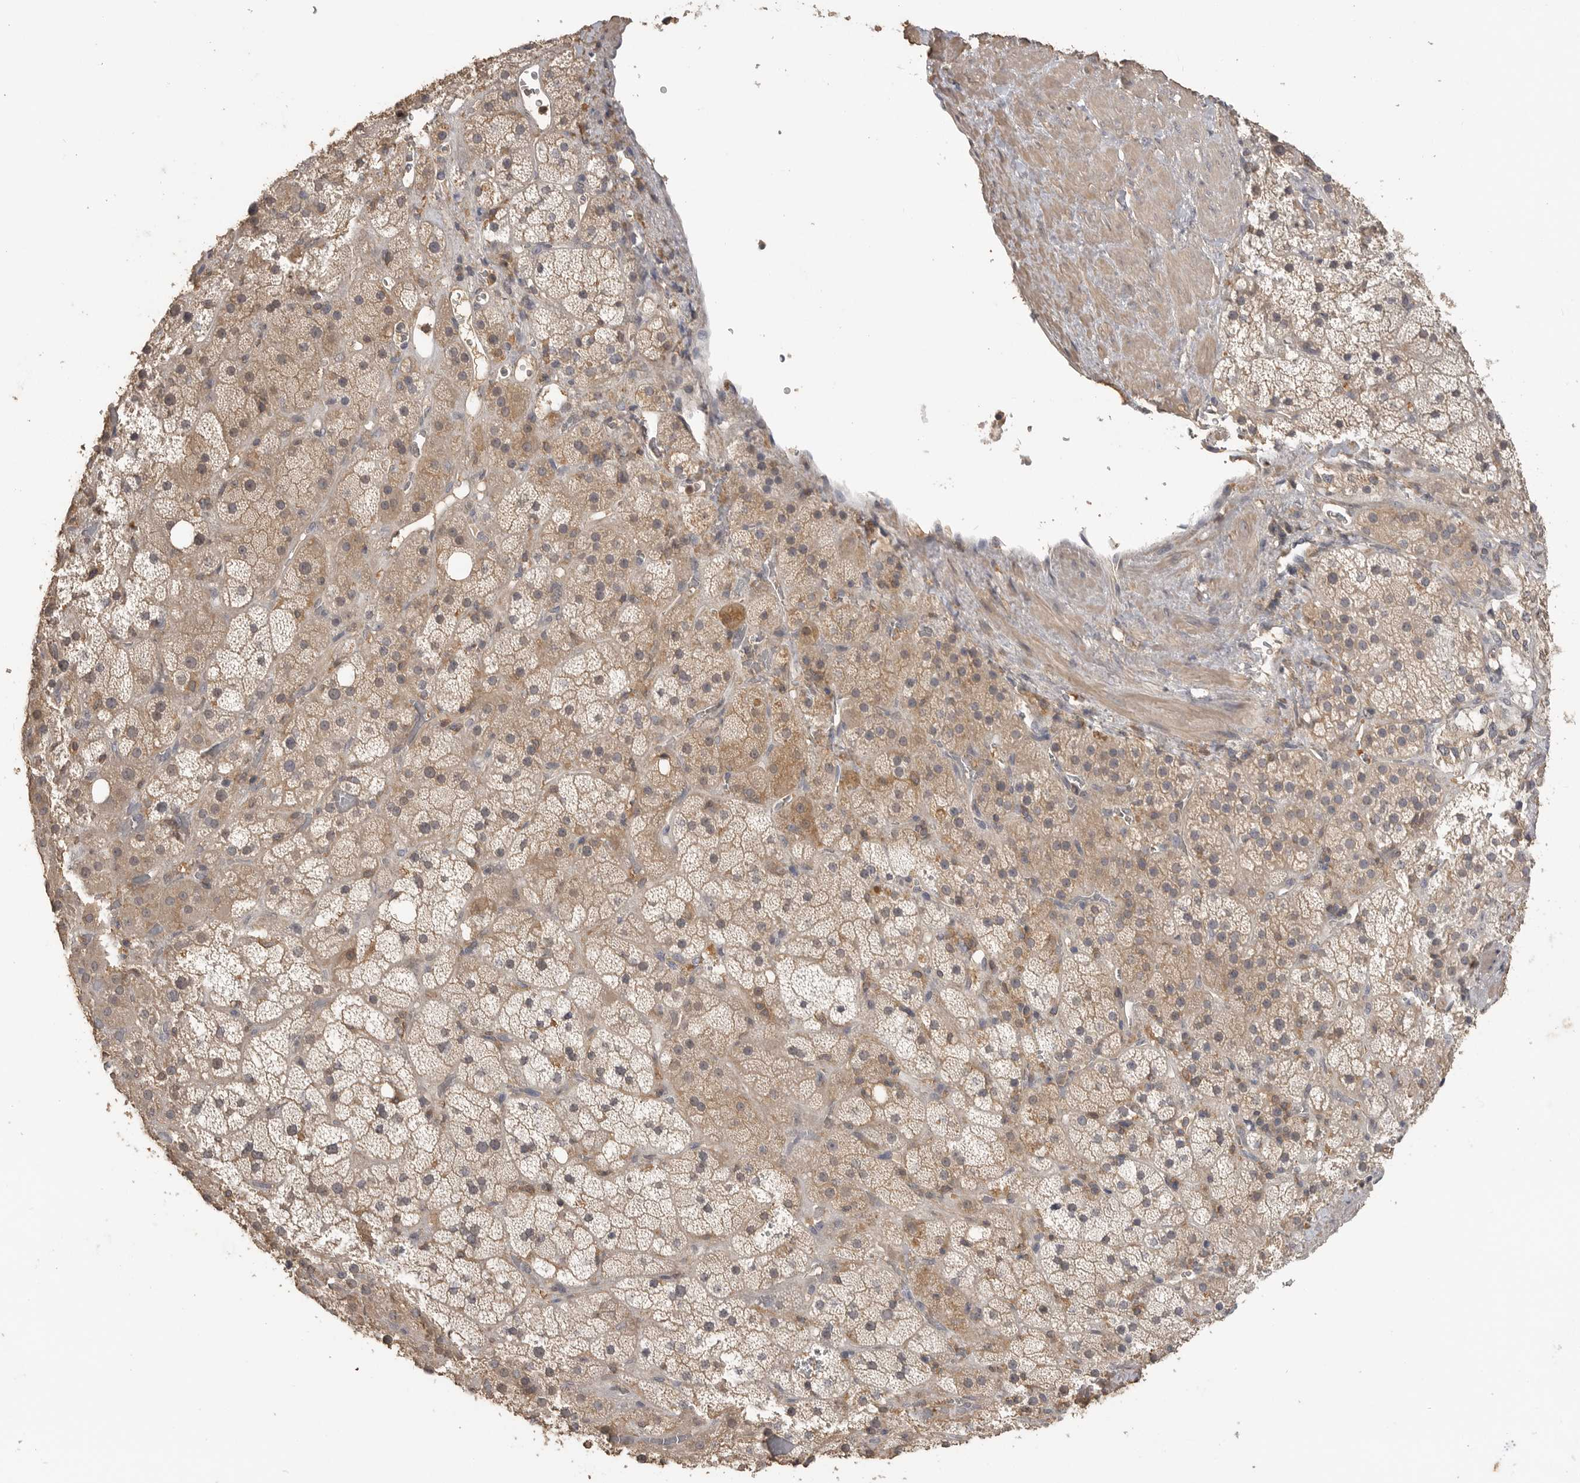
{"staining": {"intensity": "moderate", "quantity": "25%-75%", "location": "cytoplasmic/membranous,nuclear"}, "tissue": "adrenal gland", "cell_type": "Glandular cells", "image_type": "normal", "snomed": [{"axis": "morphology", "description": "Normal tissue, NOS"}, {"axis": "topography", "description": "Adrenal gland"}], "caption": "This is a histology image of IHC staining of benign adrenal gland, which shows moderate positivity in the cytoplasmic/membranous,nuclear of glandular cells.", "gene": "MAP2K1", "patient": {"sex": "male", "age": 57}}